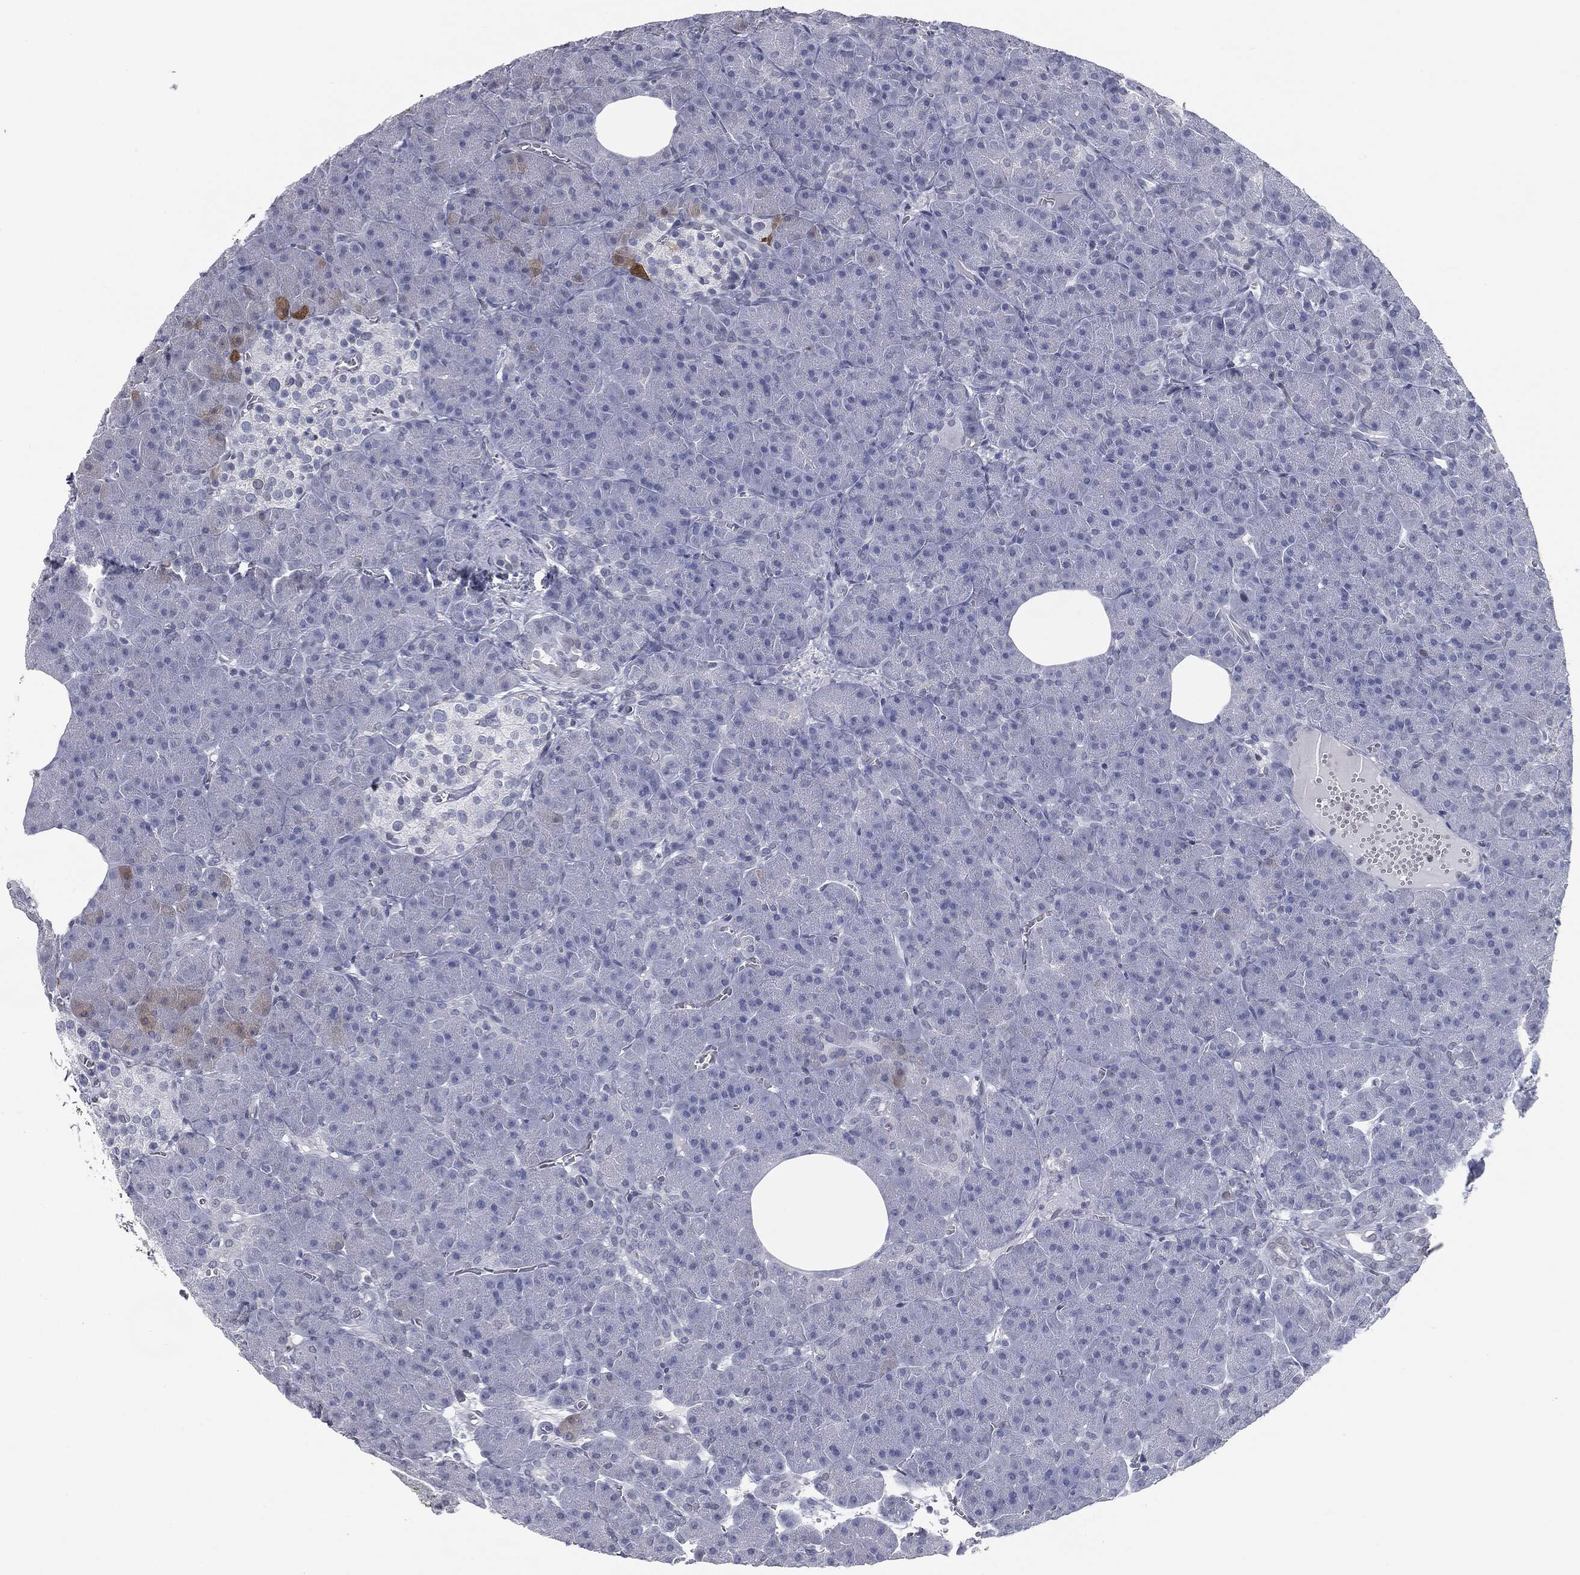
{"staining": {"intensity": "strong", "quantity": "<25%", "location": "cytoplasmic/membranous,nuclear"}, "tissue": "pancreas", "cell_type": "Exocrine glandular cells", "image_type": "normal", "snomed": [{"axis": "morphology", "description": "Normal tissue, NOS"}, {"axis": "topography", "description": "Pancreas"}], "caption": "IHC image of benign pancreas stained for a protein (brown), which exhibits medium levels of strong cytoplasmic/membranous,nuclear positivity in approximately <25% of exocrine glandular cells.", "gene": "ALDOB", "patient": {"sex": "male", "age": 61}}